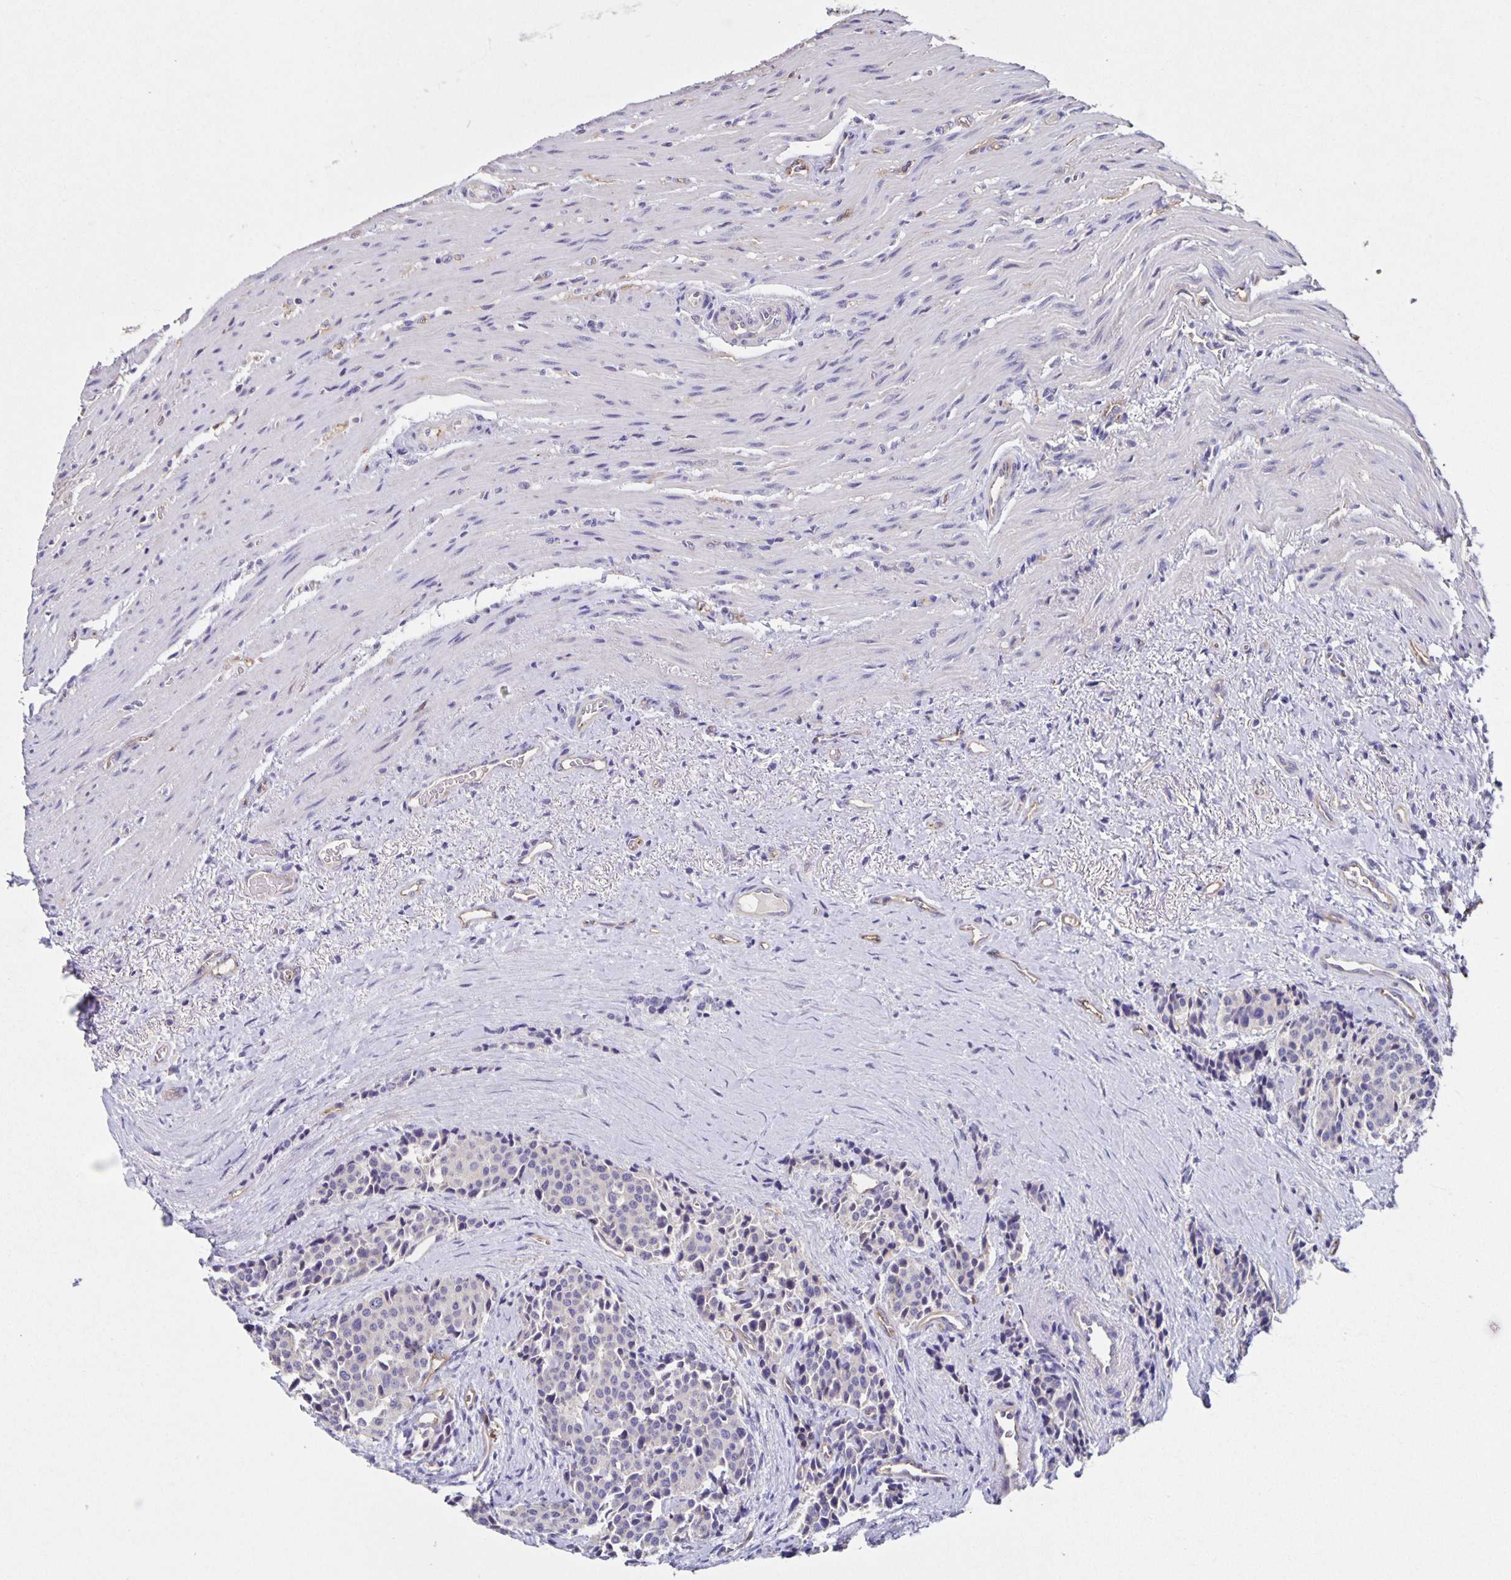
{"staining": {"intensity": "negative", "quantity": "none", "location": "none"}, "tissue": "carcinoid", "cell_type": "Tumor cells", "image_type": "cancer", "snomed": [{"axis": "morphology", "description": "Carcinoid, malignant, NOS"}, {"axis": "topography", "description": "Small intestine"}], "caption": "The micrograph reveals no significant staining in tumor cells of carcinoid (malignant). (DAB IHC with hematoxylin counter stain).", "gene": "ITGA2", "patient": {"sex": "male", "age": 73}}